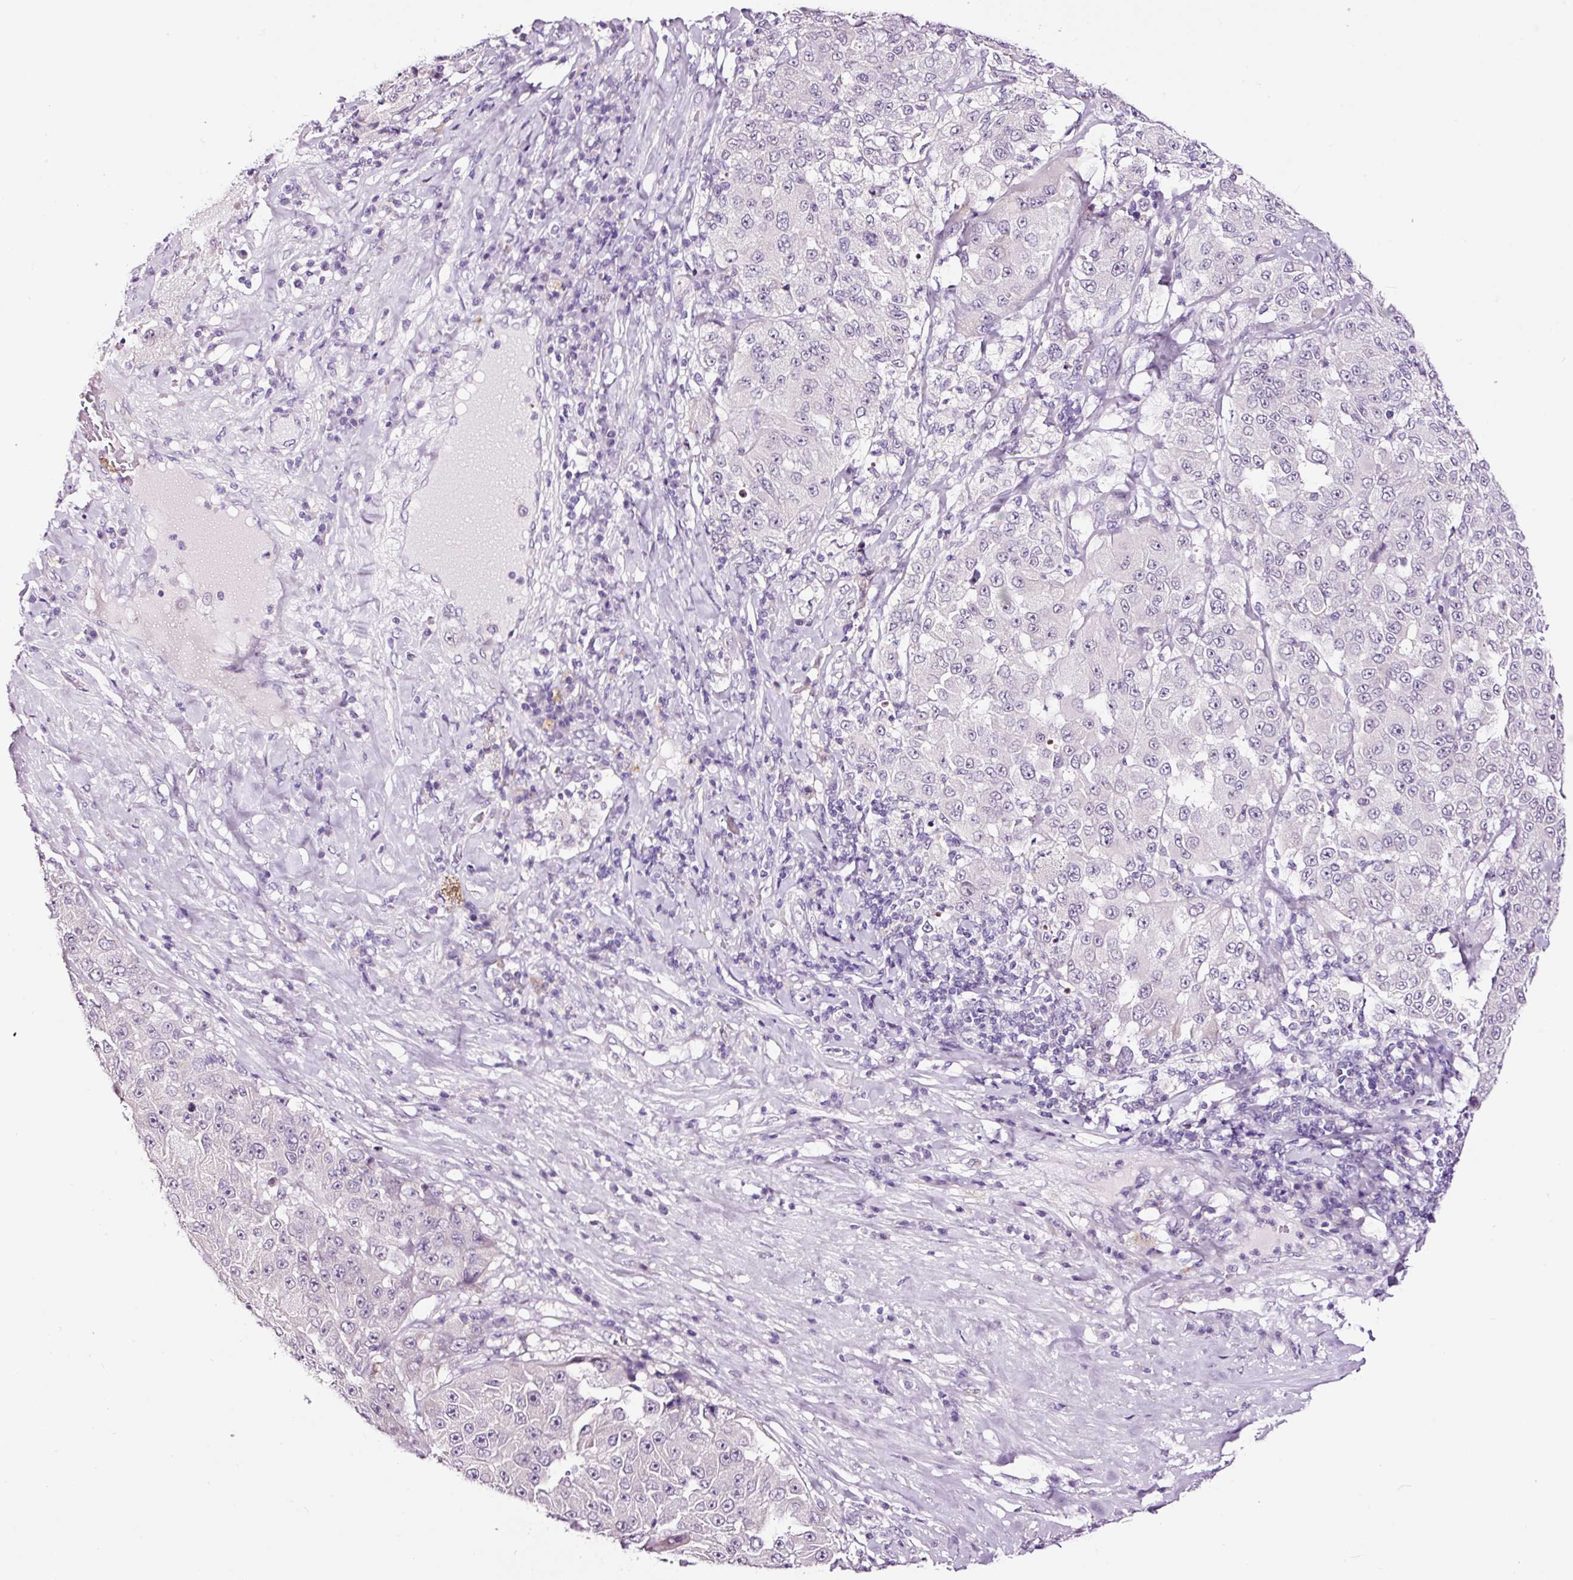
{"staining": {"intensity": "negative", "quantity": "none", "location": "none"}, "tissue": "melanoma", "cell_type": "Tumor cells", "image_type": "cancer", "snomed": [{"axis": "morphology", "description": "Malignant melanoma, Metastatic site"}, {"axis": "topography", "description": "Lymph node"}], "caption": "An image of malignant melanoma (metastatic site) stained for a protein shows no brown staining in tumor cells. The staining was performed using DAB (3,3'-diaminobenzidine) to visualize the protein expression in brown, while the nuclei were stained in blue with hematoxylin (Magnification: 20x).", "gene": "RTF2", "patient": {"sex": "male", "age": 62}}